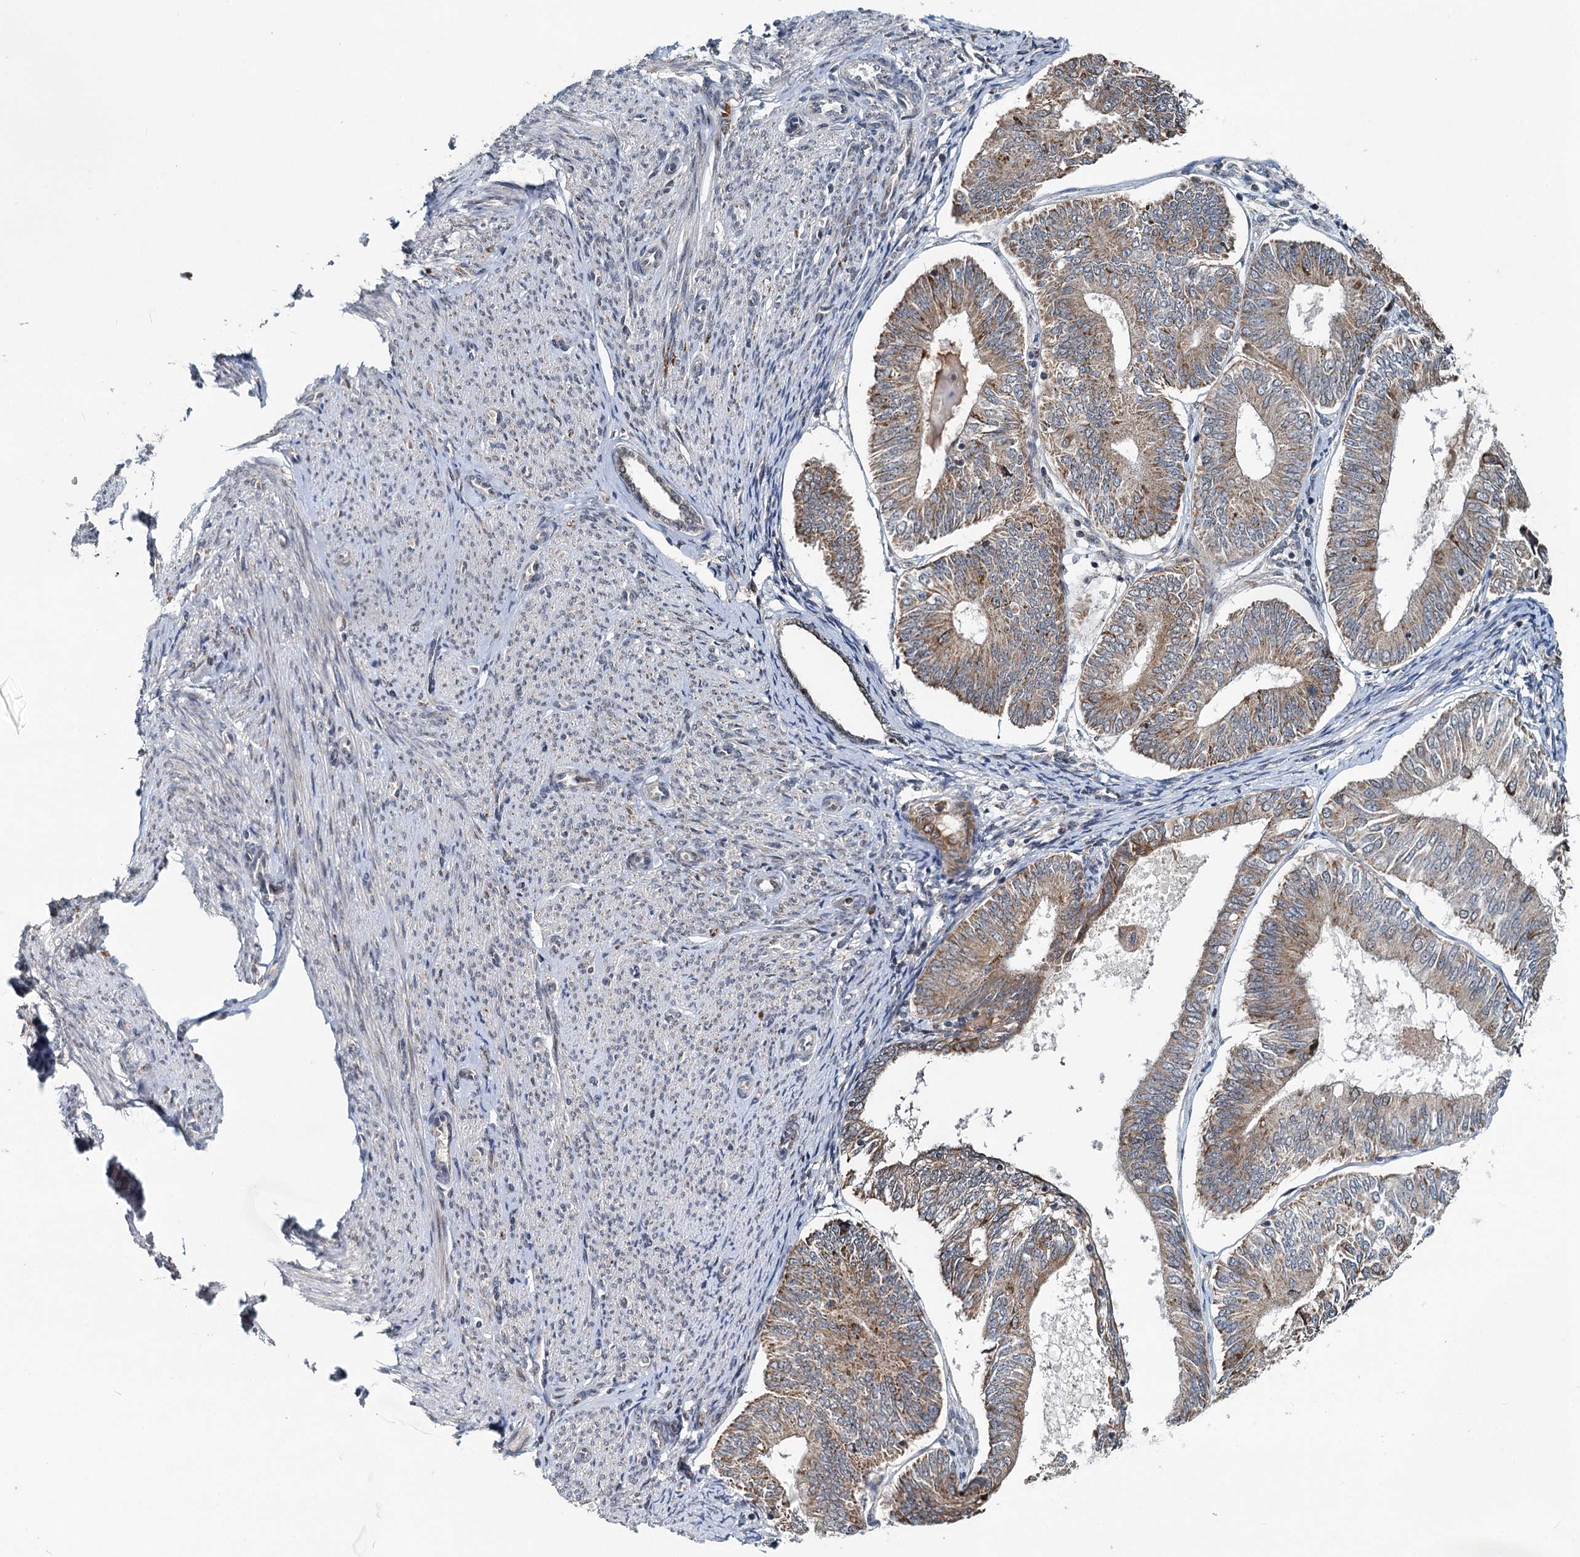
{"staining": {"intensity": "weak", "quantity": ">75%", "location": "cytoplasmic/membranous"}, "tissue": "endometrial cancer", "cell_type": "Tumor cells", "image_type": "cancer", "snomed": [{"axis": "morphology", "description": "Adenocarcinoma, NOS"}, {"axis": "topography", "description": "Endometrium"}], "caption": "DAB immunohistochemical staining of endometrial cancer demonstrates weak cytoplasmic/membranous protein positivity in about >75% of tumor cells. The staining is performed using DAB (3,3'-diaminobenzidine) brown chromogen to label protein expression. The nuclei are counter-stained blue using hematoxylin.", "gene": "RITA1", "patient": {"sex": "female", "age": 58}}